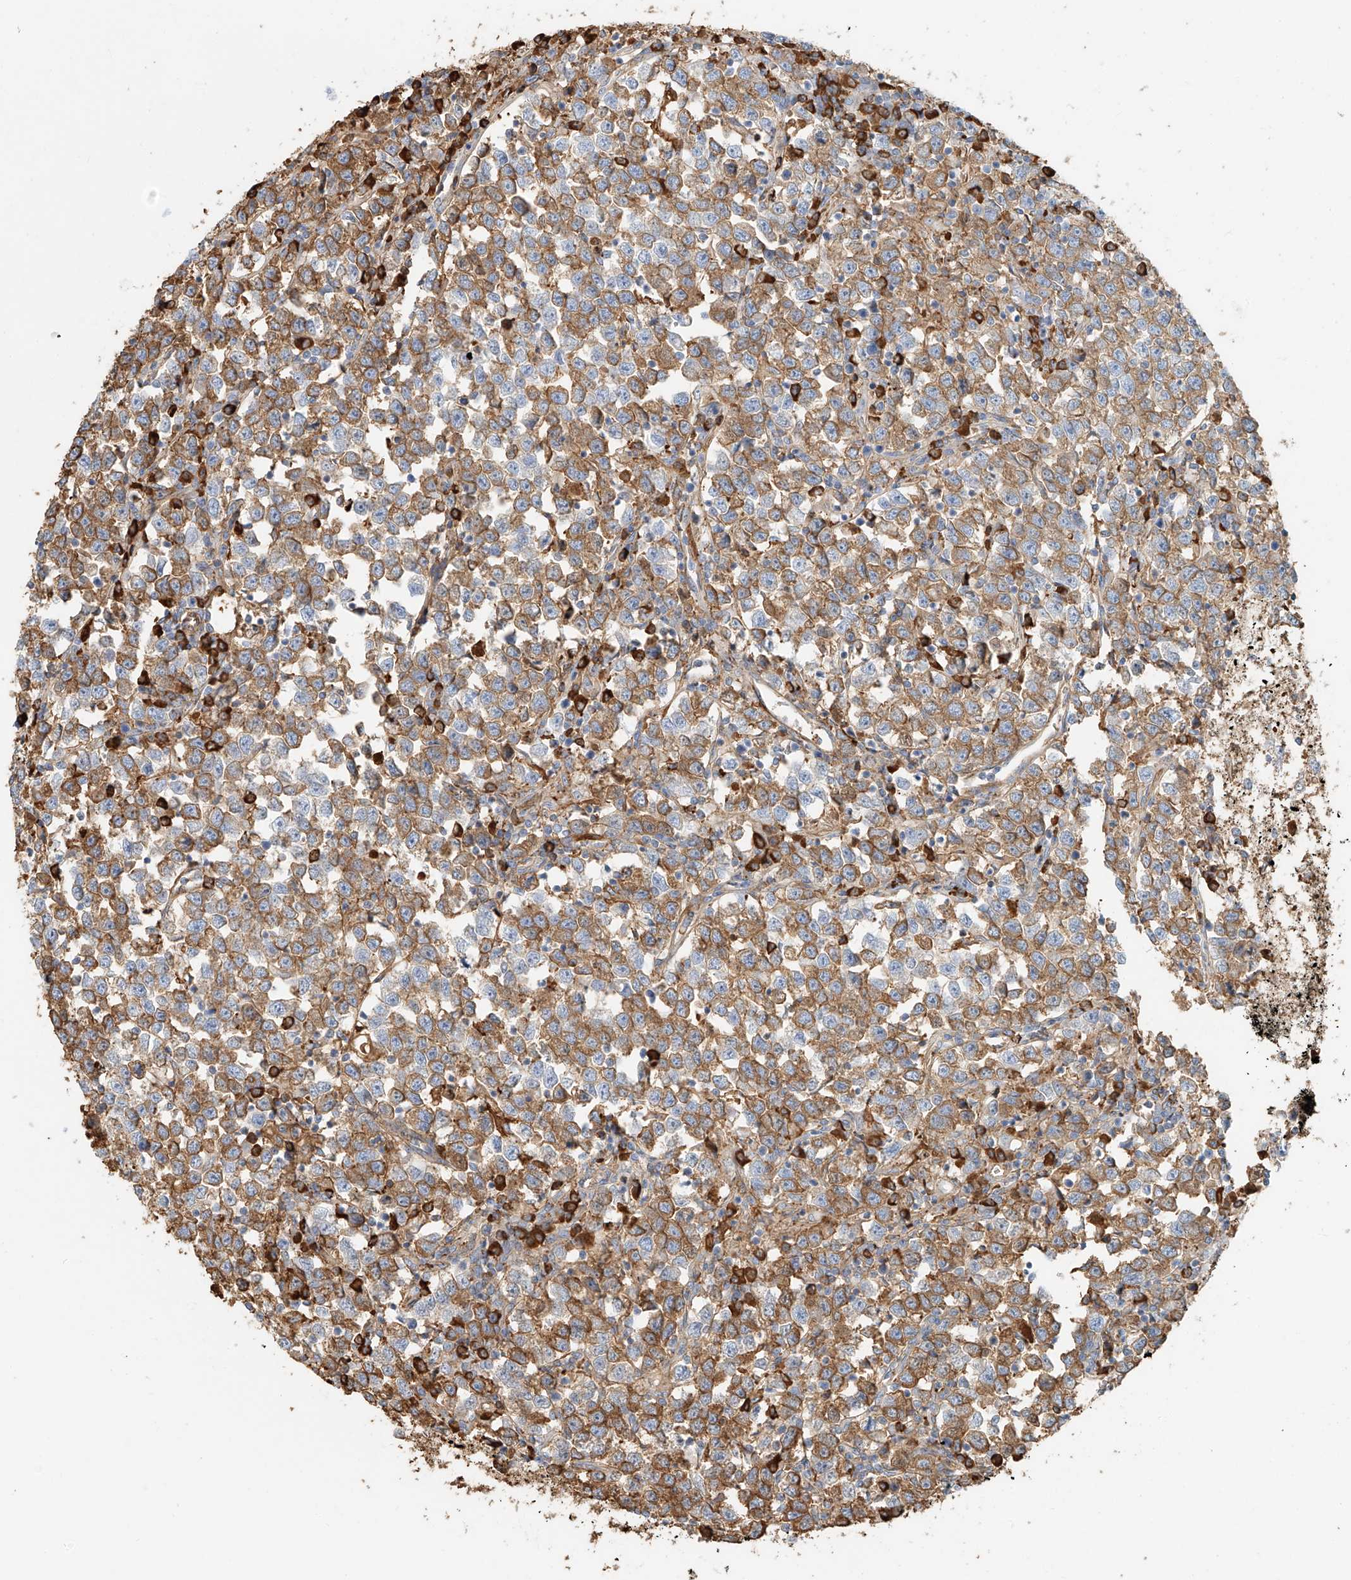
{"staining": {"intensity": "moderate", "quantity": ">75%", "location": "cytoplasmic/membranous"}, "tissue": "testis cancer", "cell_type": "Tumor cells", "image_type": "cancer", "snomed": [{"axis": "morphology", "description": "Normal tissue, NOS"}, {"axis": "morphology", "description": "Seminoma, NOS"}, {"axis": "topography", "description": "Testis"}], "caption": "Protein staining of seminoma (testis) tissue displays moderate cytoplasmic/membranous expression in approximately >75% of tumor cells. The staining was performed using DAB (3,3'-diaminobenzidine) to visualize the protein expression in brown, while the nuclei were stained in blue with hematoxylin (Magnification: 20x).", "gene": "ZFP30", "patient": {"sex": "male", "age": 43}}